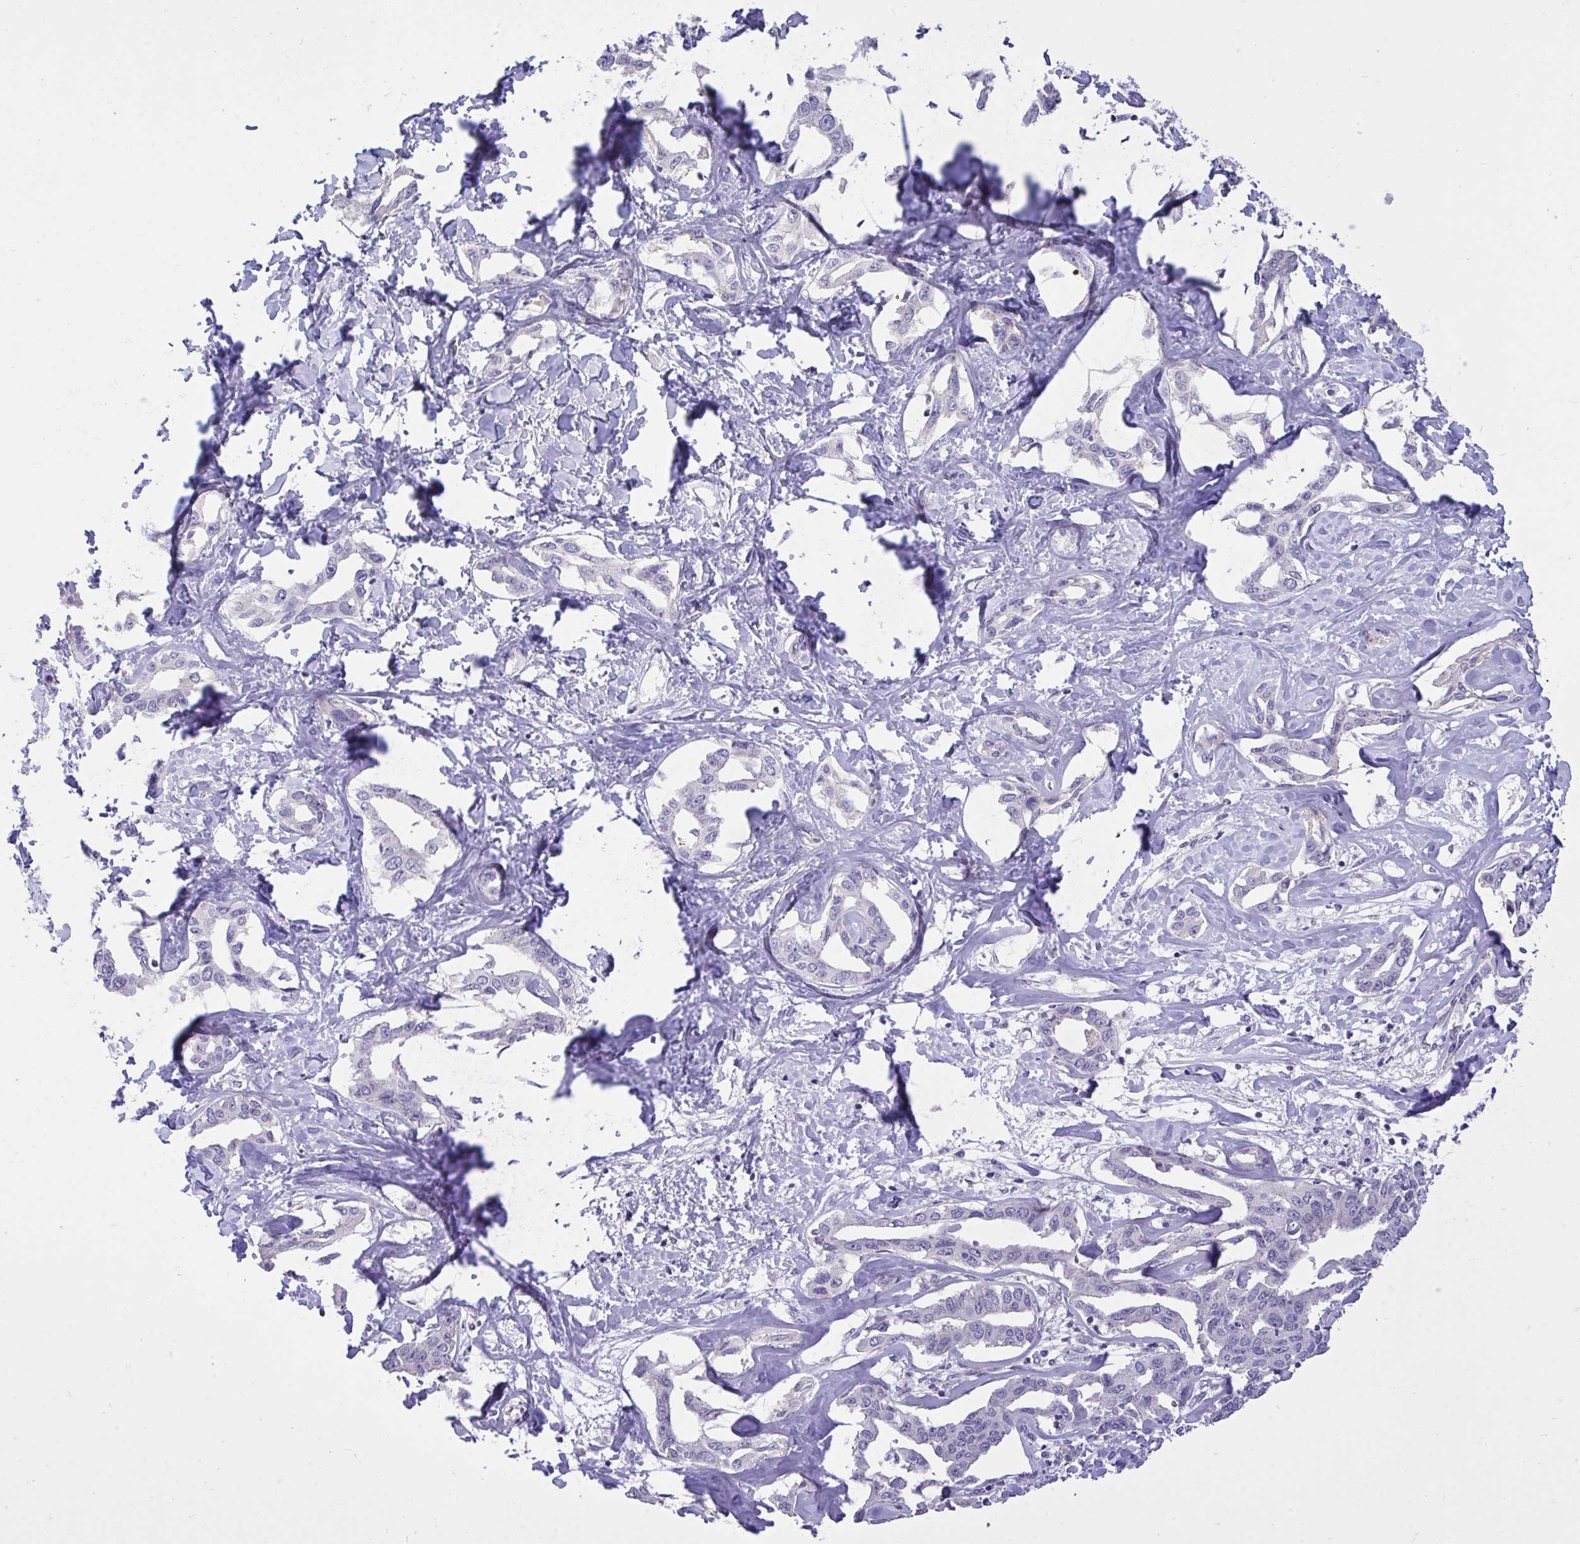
{"staining": {"intensity": "negative", "quantity": "none", "location": "none"}, "tissue": "liver cancer", "cell_type": "Tumor cells", "image_type": "cancer", "snomed": [{"axis": "morphology", "description": "Cholangiocarcinoma"}, {"axis": "topography", "description": "Liver"}], "caption": "This histopathology image is of cholangiocarcinoma (liver) stained with immunohistochemistry (IHC) to label a protein in brown with the nuclei are counter-stained blue. There is no expression in tumor cells.", "gene": "HMBOX1", "patient": {"sex": "male", "age": 59}}